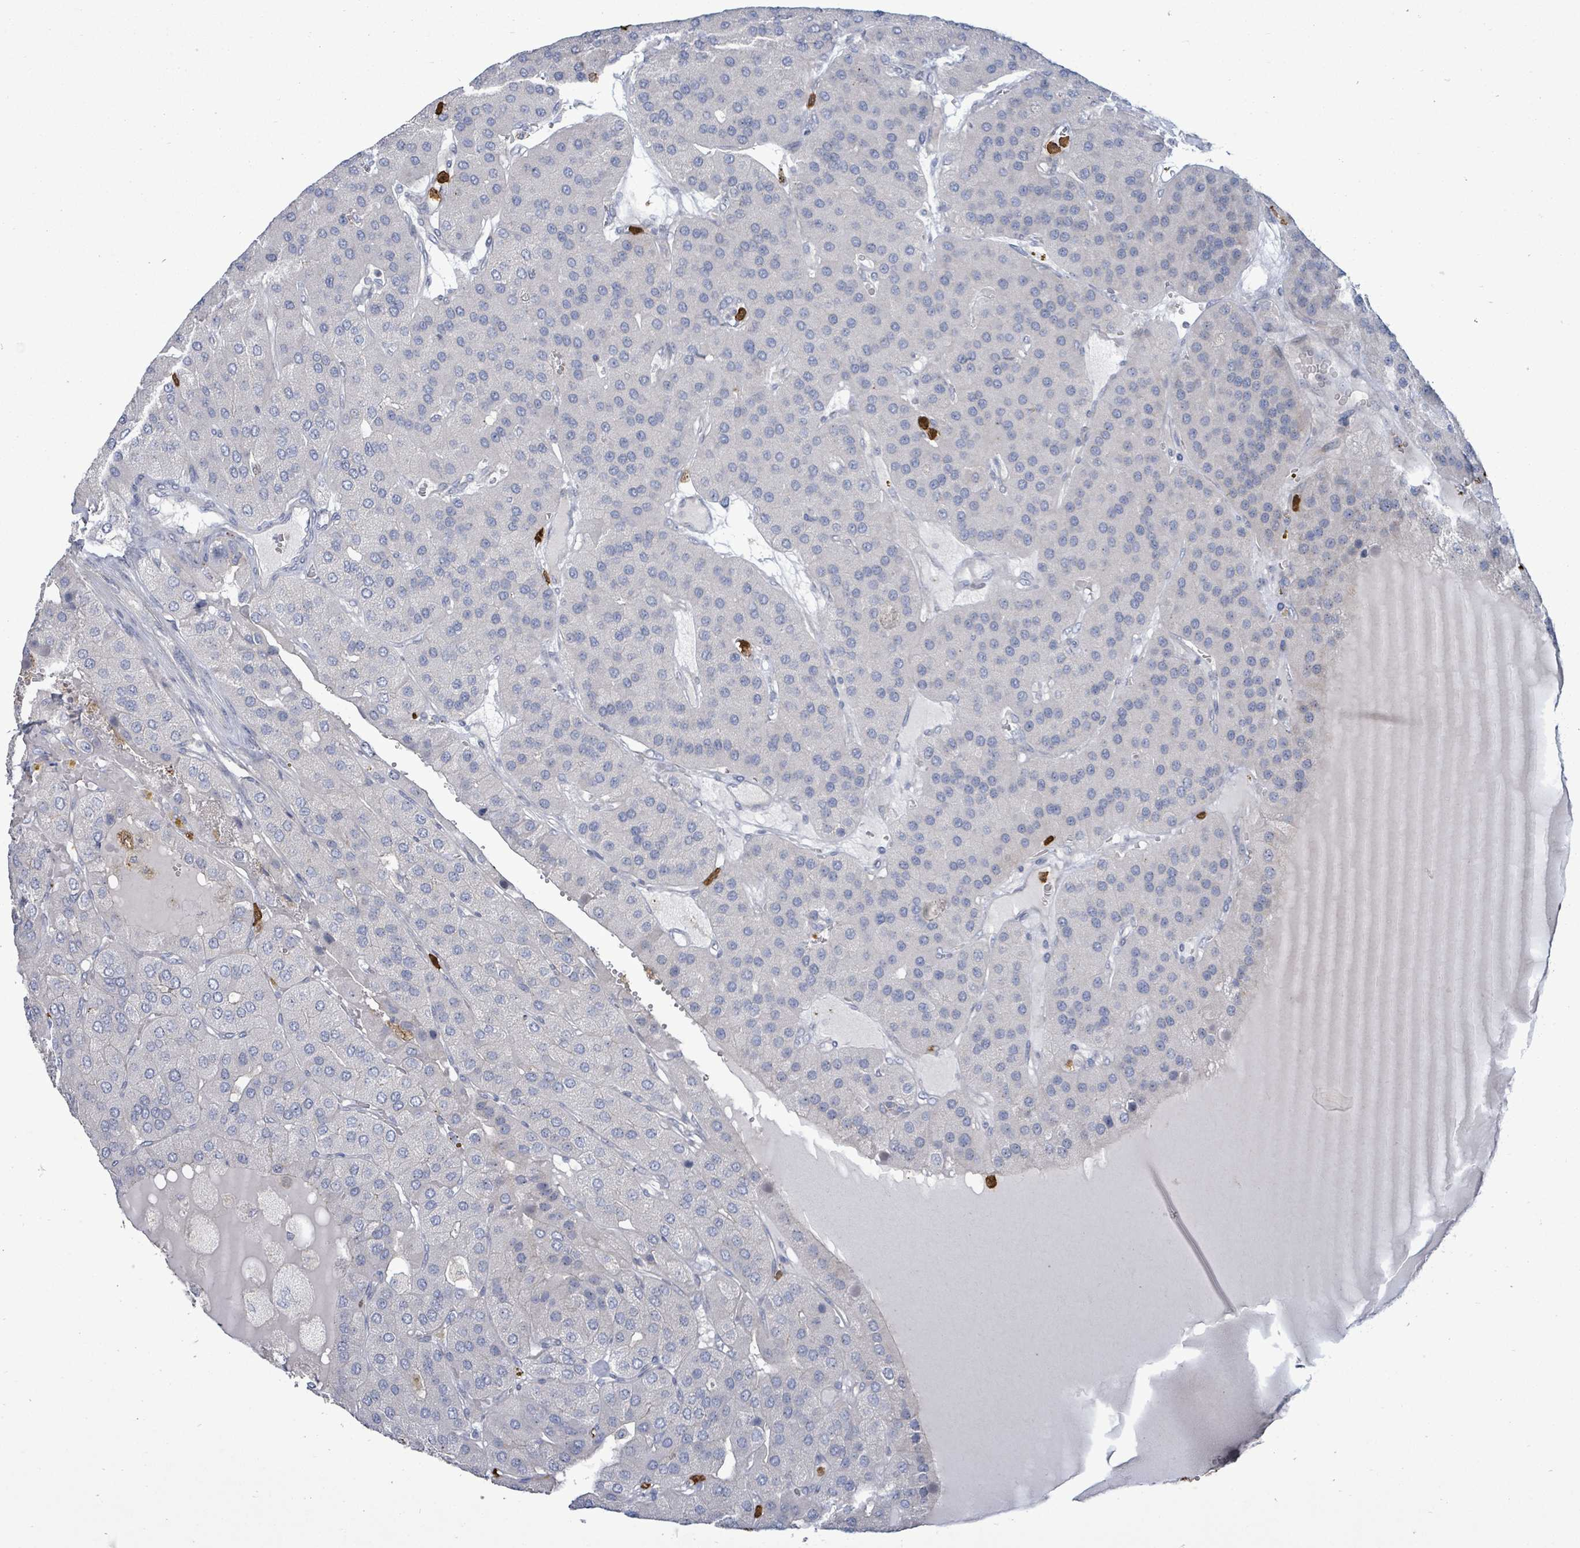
{"staining": {"intensity": "negative", "quantity": "none", "location": "none"}, "tissue": "parathyroid gland", "cell_type": "Glandular cells", "image_type": "normal", "snomed": [{"axis": "morphology", "description": "Normal tissue, NOS"}, {"axis": "morphology", "description": "Adenoma, NOS"}, {"axis": "topography", "description": "Parathyroid gland"}], "caption": "The image displays no staining of glandular cells in benign parathyroid gland. (Brightfield microscopy of DAB (3,3'-diaminobenzidine) immunohistochemistry (IHC) at high magnification).", "gene": "FAM210A", "patient": {"sex": "female", "age": 86}}